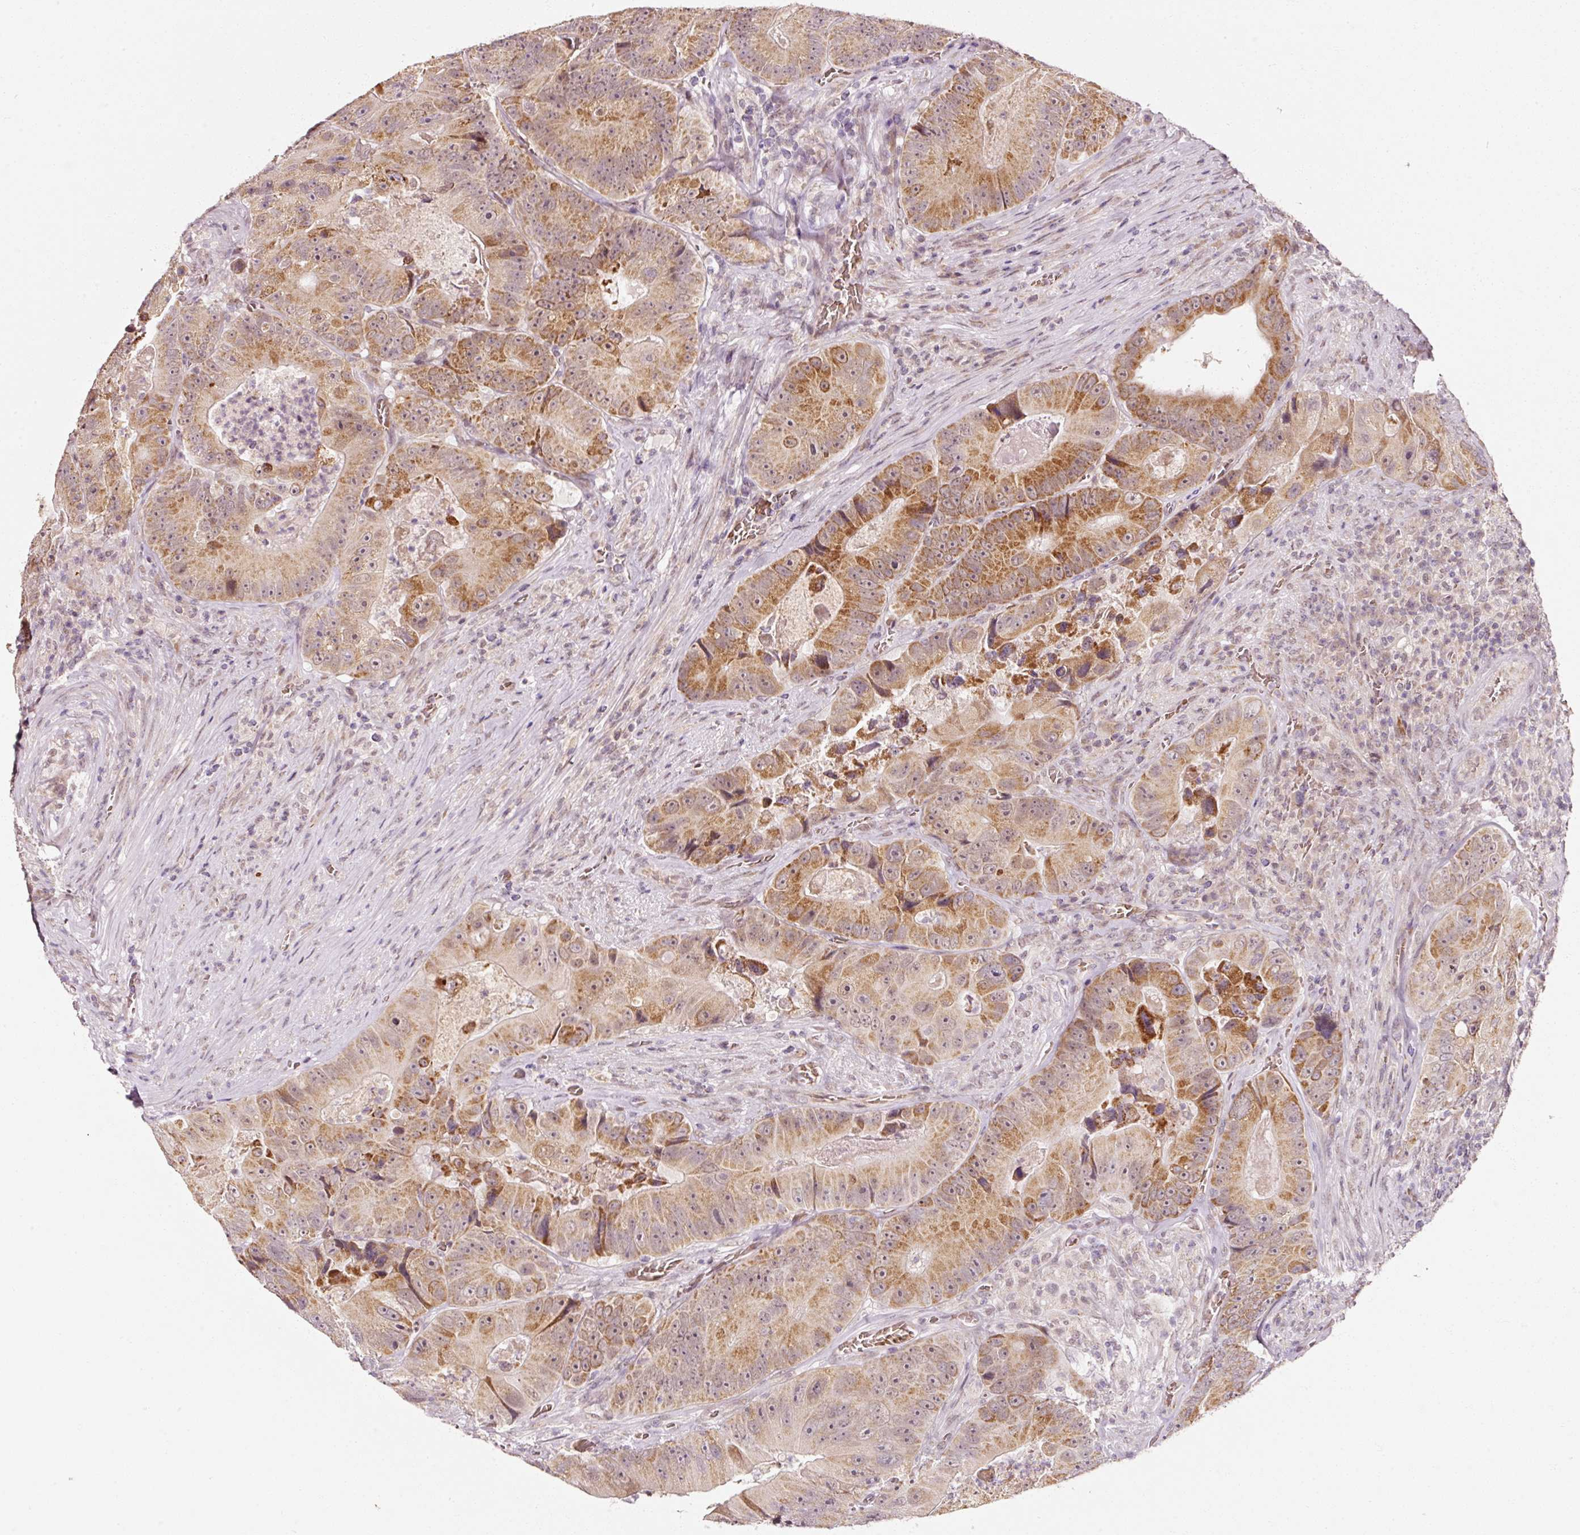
{"staining": {"intensity": "moderate", "quantity": ">75%", "location": "cytoplasmic/membranous,nuclear"}, "tissue": "colorectal cancer", "cell_type": "Tumor cells", "image_type": "cancer", "snomed": [{"axis": "morphology", "description": "Adenocarcinoma, NOS"}, {"axis": "topography", "description": "Colon"}], "caption": "DAB (3,3'-diaminobenzidine) immunohistochemical staining of human adenocarcinoma (colorectal) shows moderate cytoplasmic/membranous and nuclear protein positivity in about >75% of tumor cells. Nuclei are stained in blue.", "gene": "ZNF460", "patient": {"sex": "female", "age": 86}}